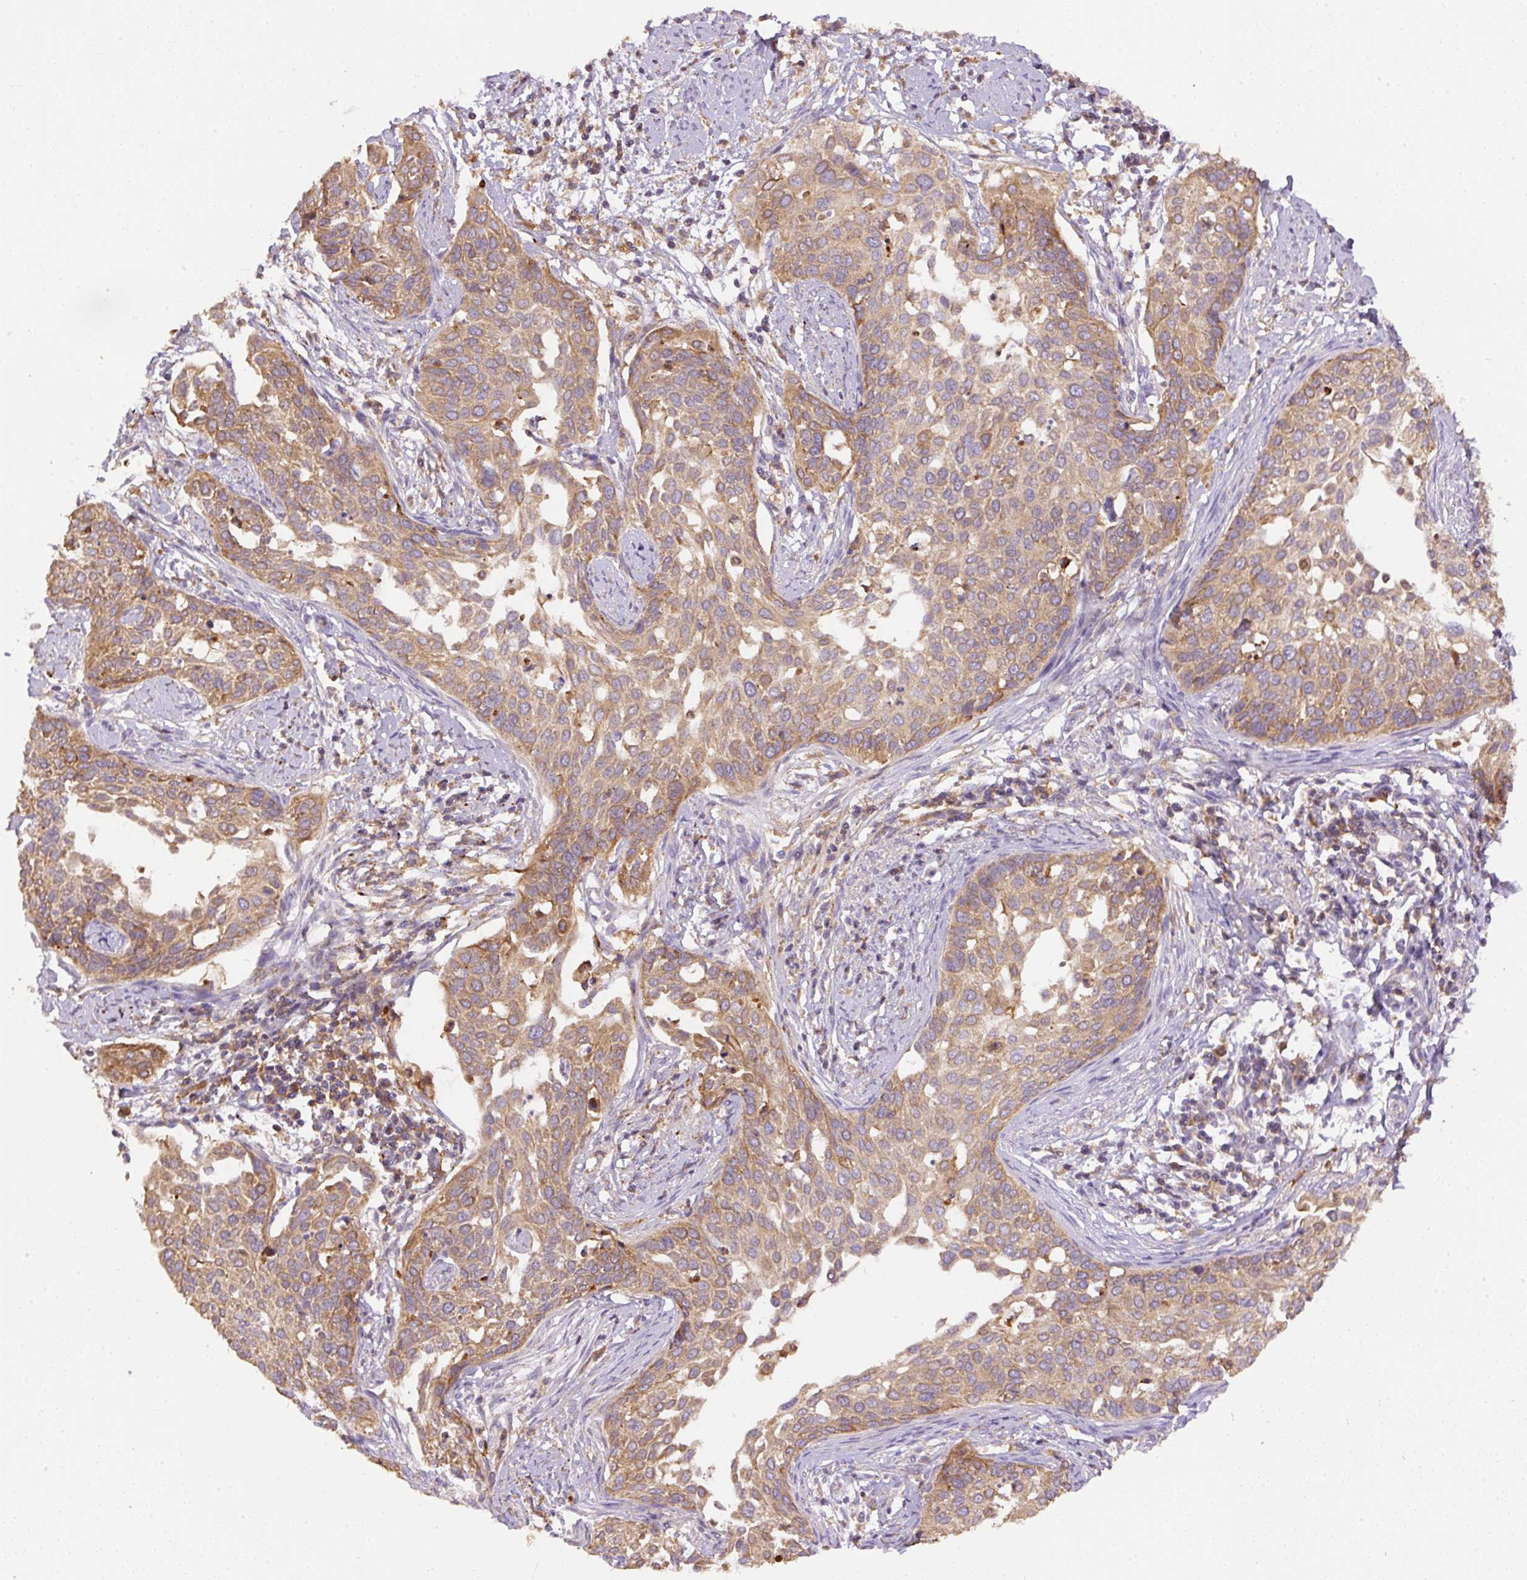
{"staining": {"intensity": "moderate", "quantity": ">75%", "location": "cytoplasmic/membranous"}, "tissue": "cervical cancer", "cell_type": "Tumor cells", "image_type": "cancer", "snomed": [{"axis": "morphology", "description": "Squamous cell carcinoma, NOS"}, {"axis": "topography", "description": "Cervix"}], "caption": "IHC photomicrograph of cervical squamous cell carcinoma stained for a protein (brown), which shows medium levels of moderate cytoplasmic/membranous expression in approximately >75% of tumor cells.", "gene": "DAPK1", "patient": {"sex": "female", "age": 44}}